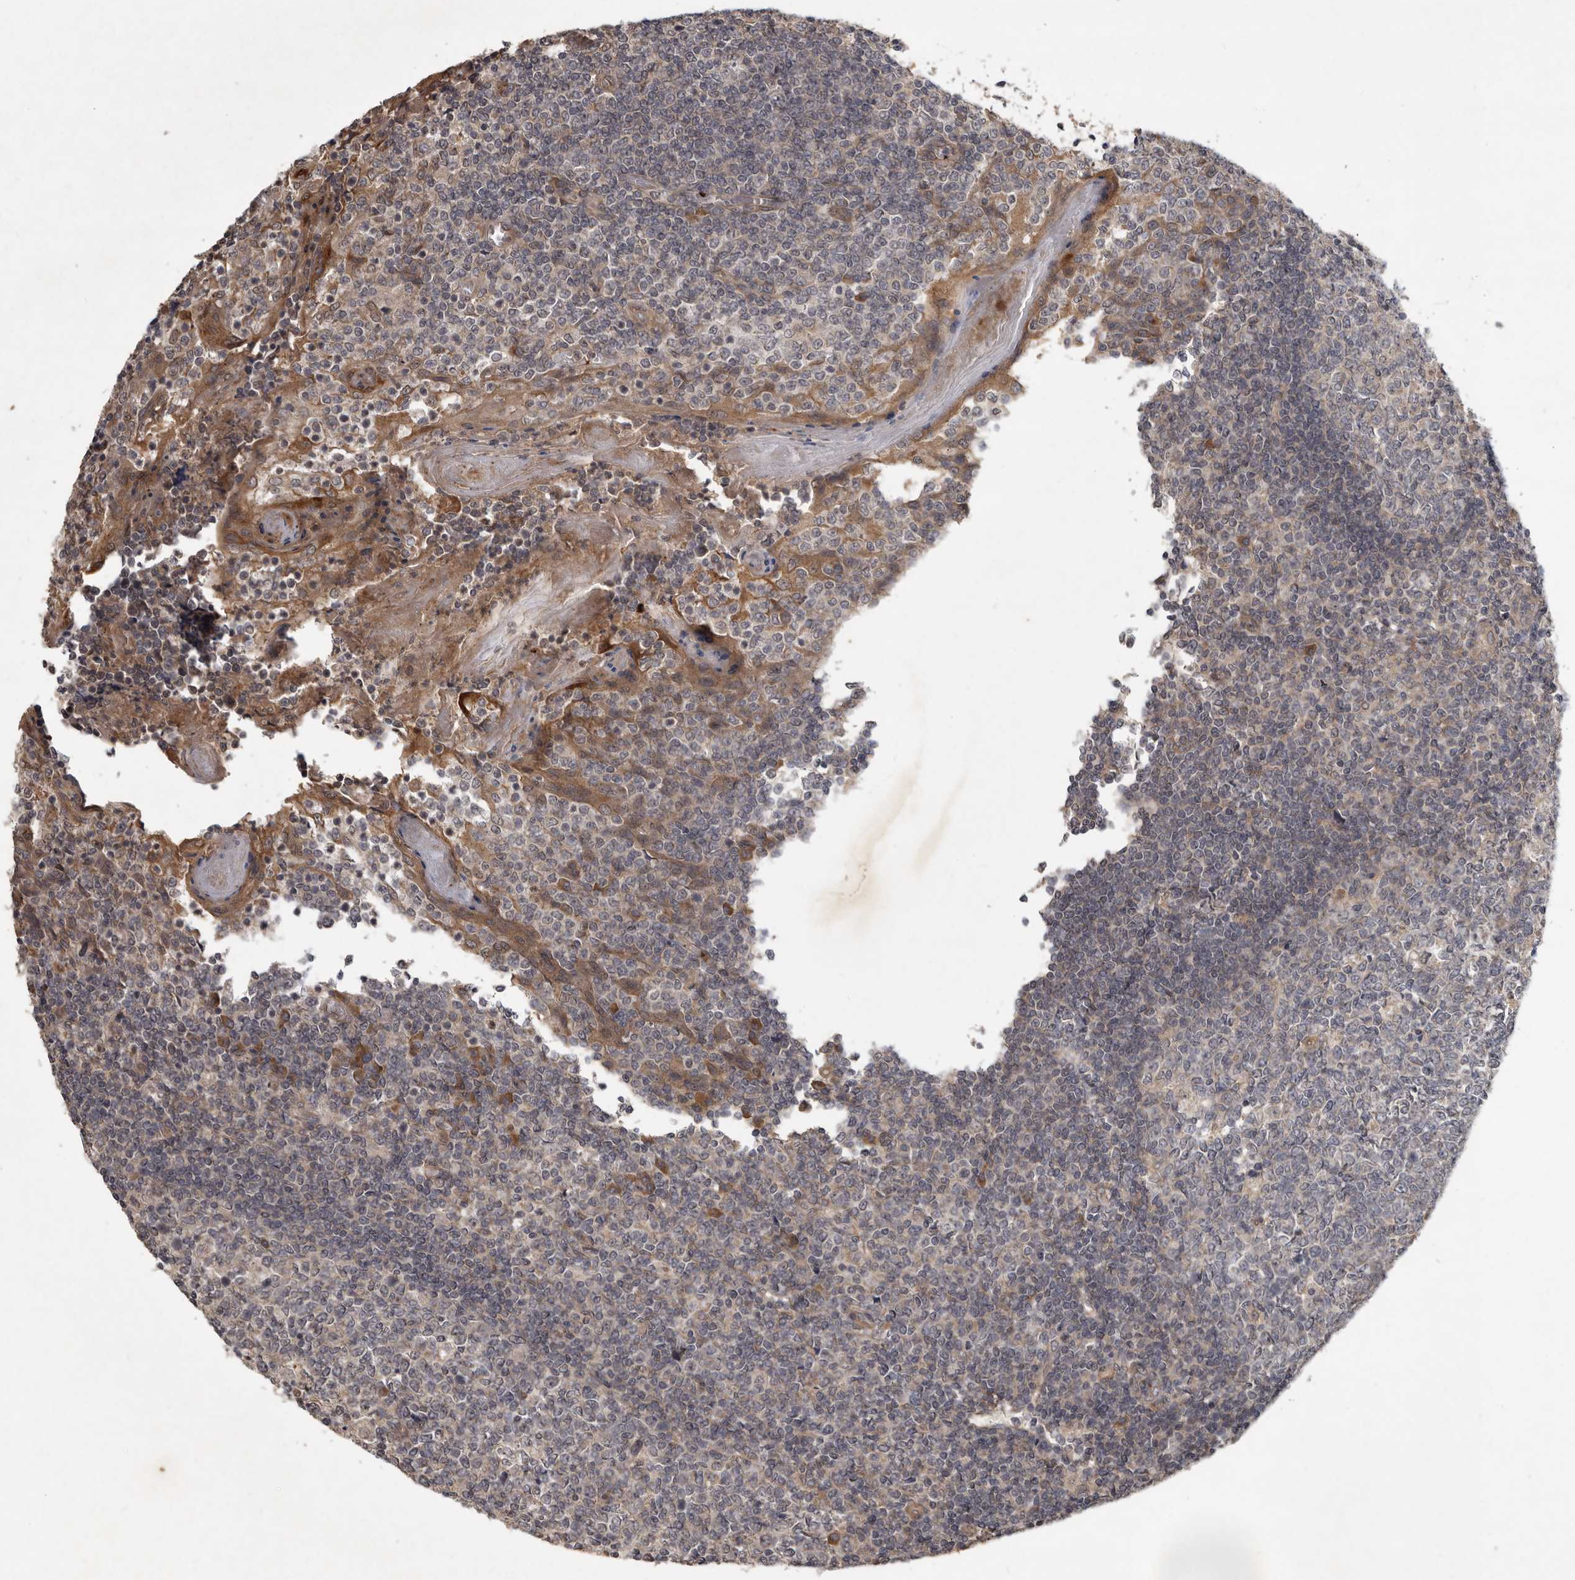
{"staining": {"intensity": "negative", "quantity": "none", "location": "none"}, "tissue": "tonsil", "cell_type": "Germinal center cells", "image_type": "normal", "snomed": [{"axis": "morphology", "description": "Normal tissue, NOS"}, {"axis": "topography", "description": "Tonsil"}], "caption": "DAB immunohistochemical staining of normal tonsil shows no significant staining in germinal center cells.", "gene": "DNAJC28", "patient": {"sex": "female", "age": 19}}